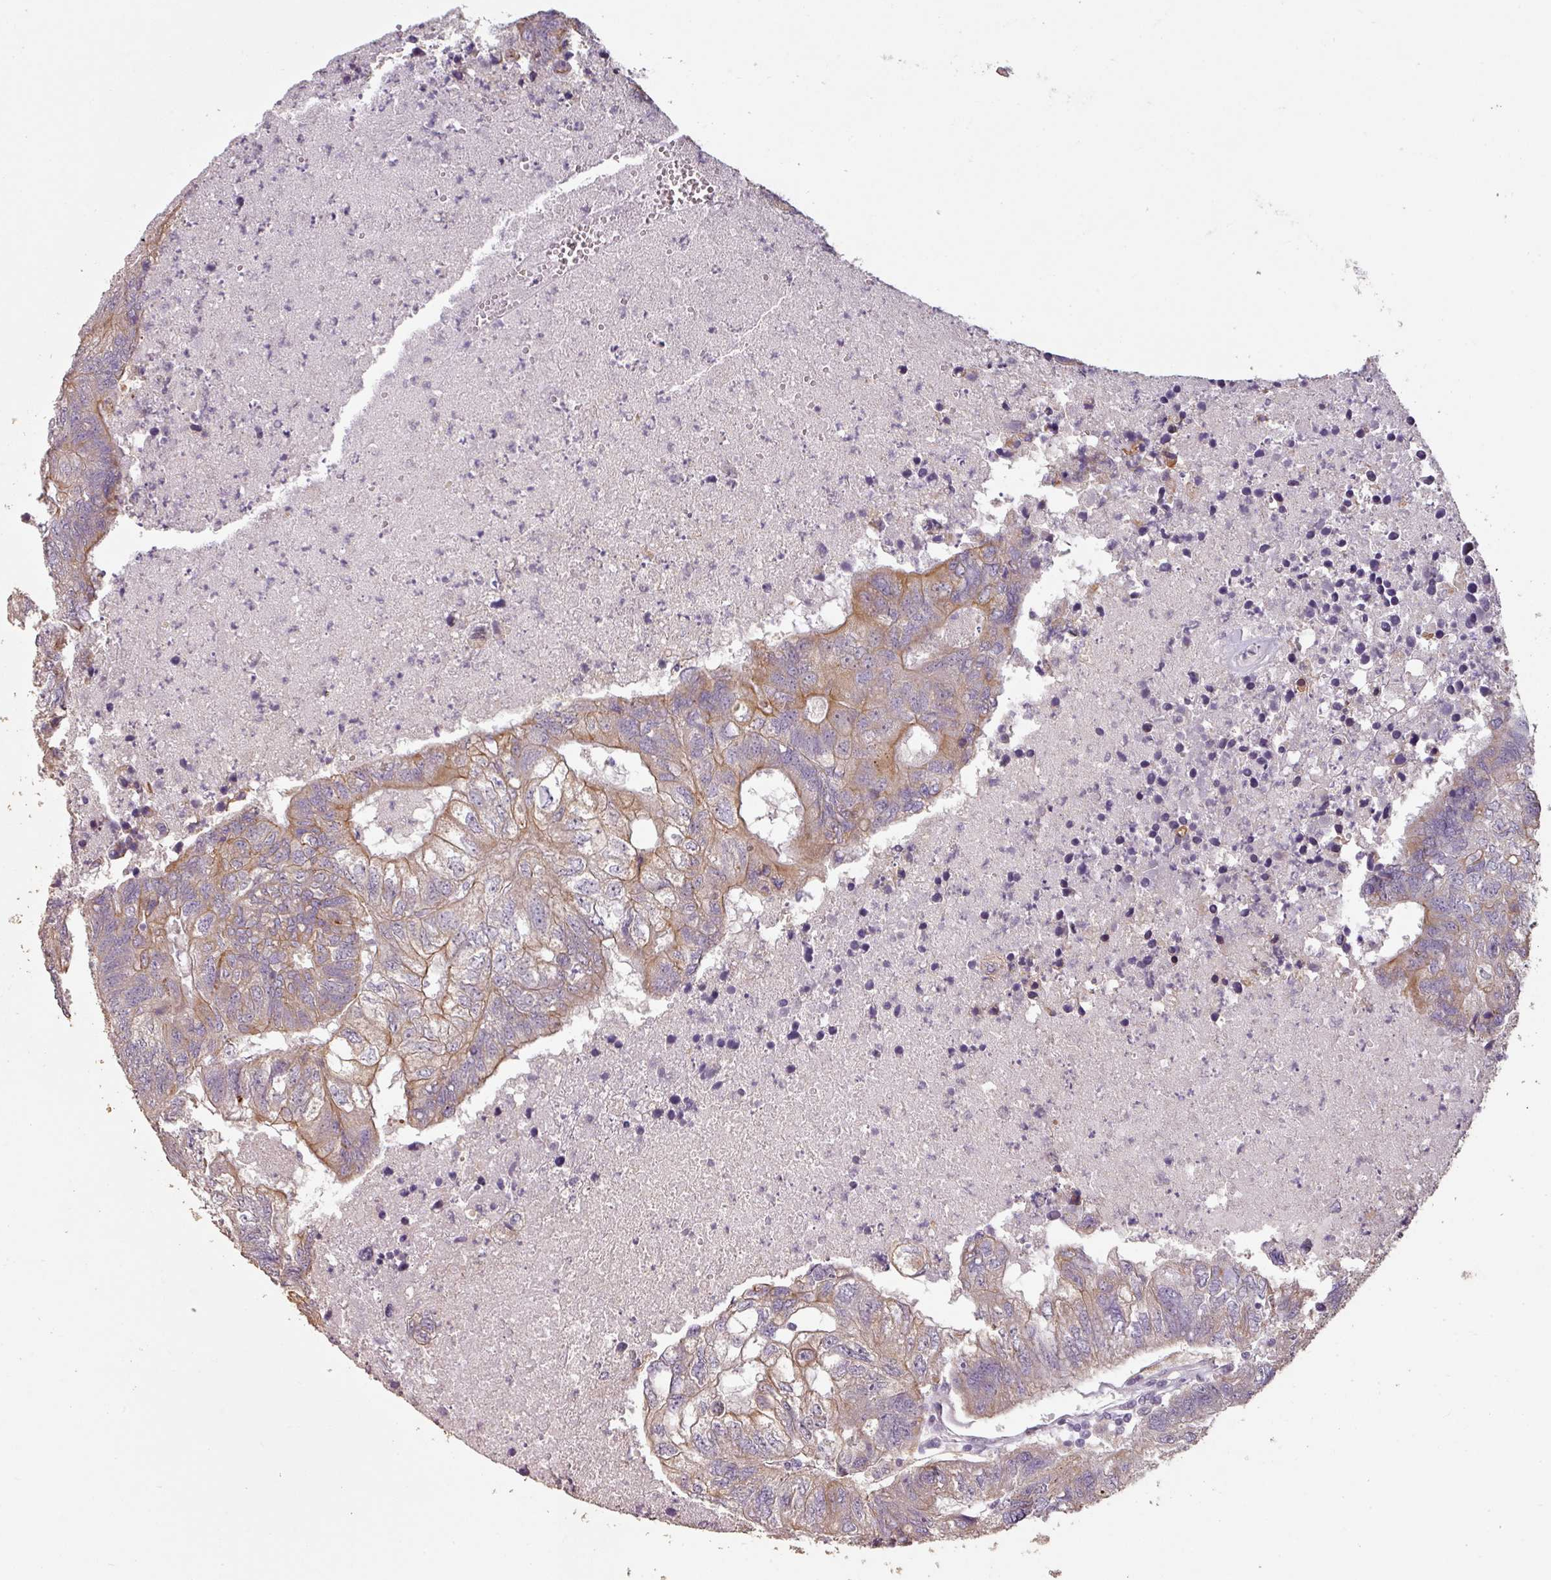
{"staining": {"intensity": "moderate", "quantity": "<25%", "location": "cytoplasmic/membranous"}, "tissue": "colorectal cancer", "cell_type": "Tumor cells", "image_type": "cancer", "snomed": [{"axis": "morphology", "description": "Adenocarcinoma, NOS"}, {"axis": "topography", "description": "Colon"}], "caption": "Protein expression analysis of human colorectal adenocarcinoma reveals moderate cytoplasmic/membranous expression in approximately <25% of tumor cells.", "gene": "LYPLA1", "patient": {"sex": "female", "age": 48}}